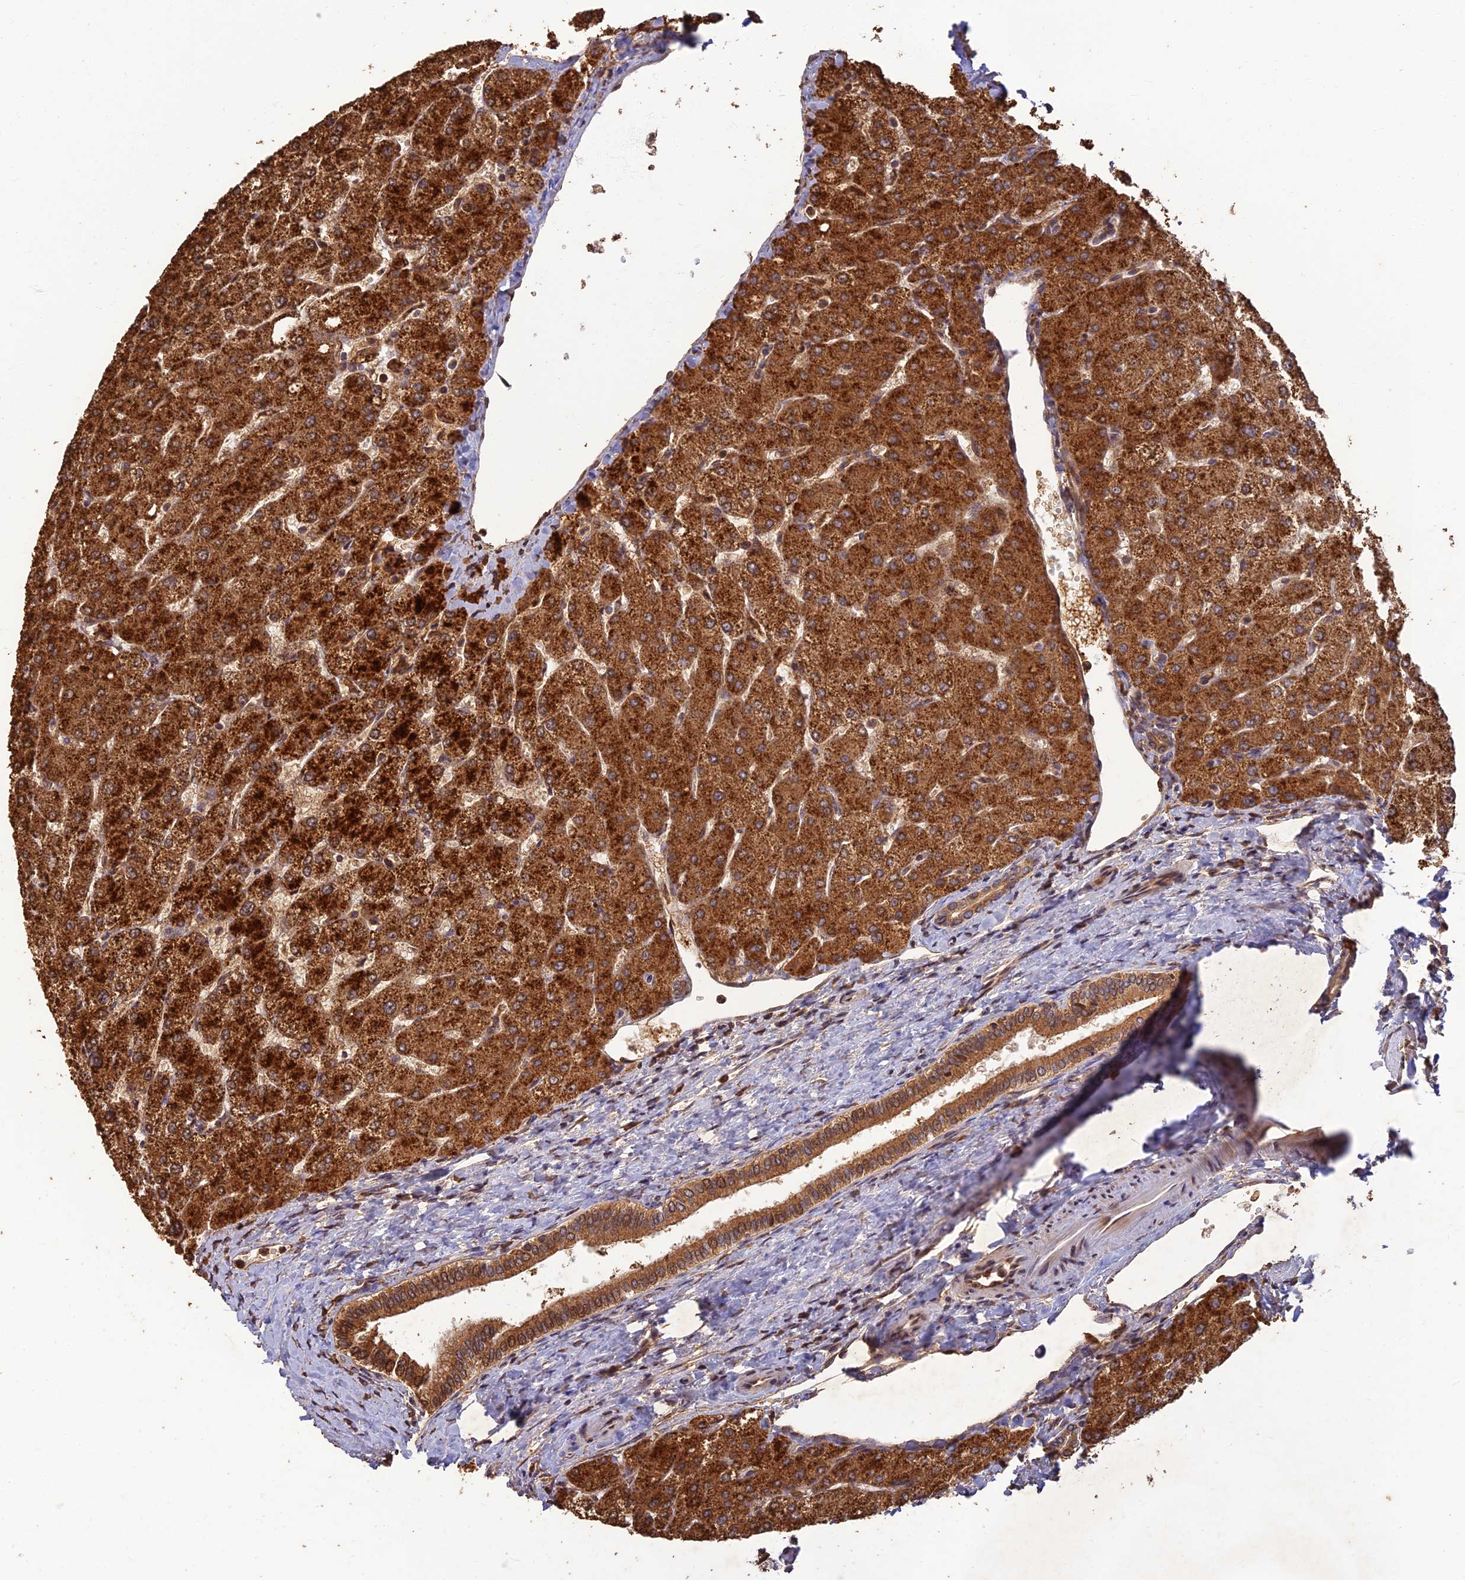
{"staining": {"intensity": "moderate", "quantity": ">75%", "location": "cytoplasmic/membranous,nuclear"}, "tissue": "liver", "cell_type": "Cholangiocytes", "image_type": "normal", "snomed": [{"axis": "morphology", "description": "Normal tissue, NOS"}, {"axis": "topography", "description": "Liver"}], "caption": "Liver stained with DAB immunohistochemistry displays medium levels of moderate cytoplasmic/membranous,nuclear positivity in approximately >75% of cholangiocytes.", "gene": "CORO1C", "patient": {"sex": "female", "age": 54}}